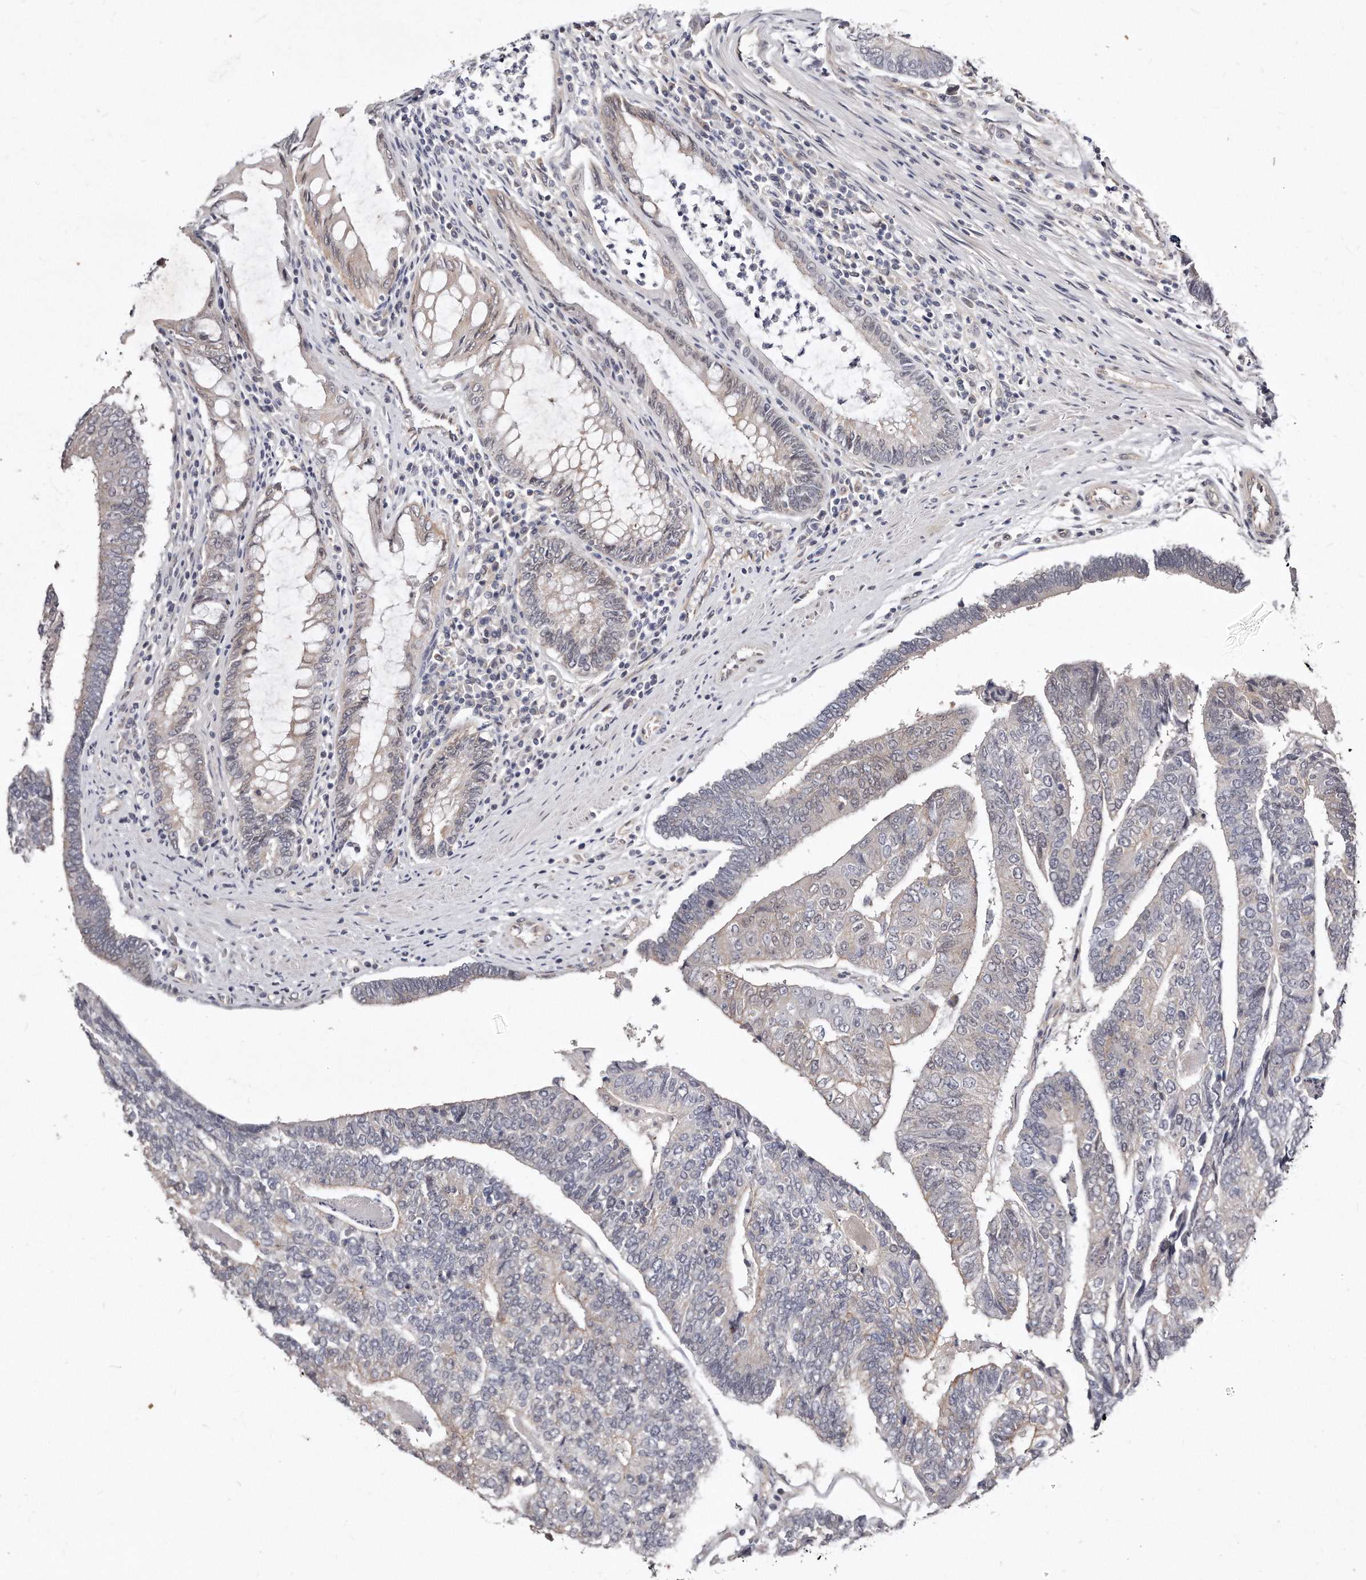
{"staining": {"intensity": "negative", "quantity": "none", "location": "none"}, "tissue": "colorectal cancer", "cell_type": "Tumor cells", "image_type": "cancer", "snomed": [{"axis": "morphology", "description": "Adenocarcinoma, NOS"}, {"axis": "topography", "description": "Colon"}], "caption": "Tumor cells are negative for brown protein staining in colorectal cancer (adenocarcinoma). (Immunohistochemistry, brightfield microscopy, high magnification).", "gene": "CASZ1", "patient": {"sex": "female", "age": 67}}